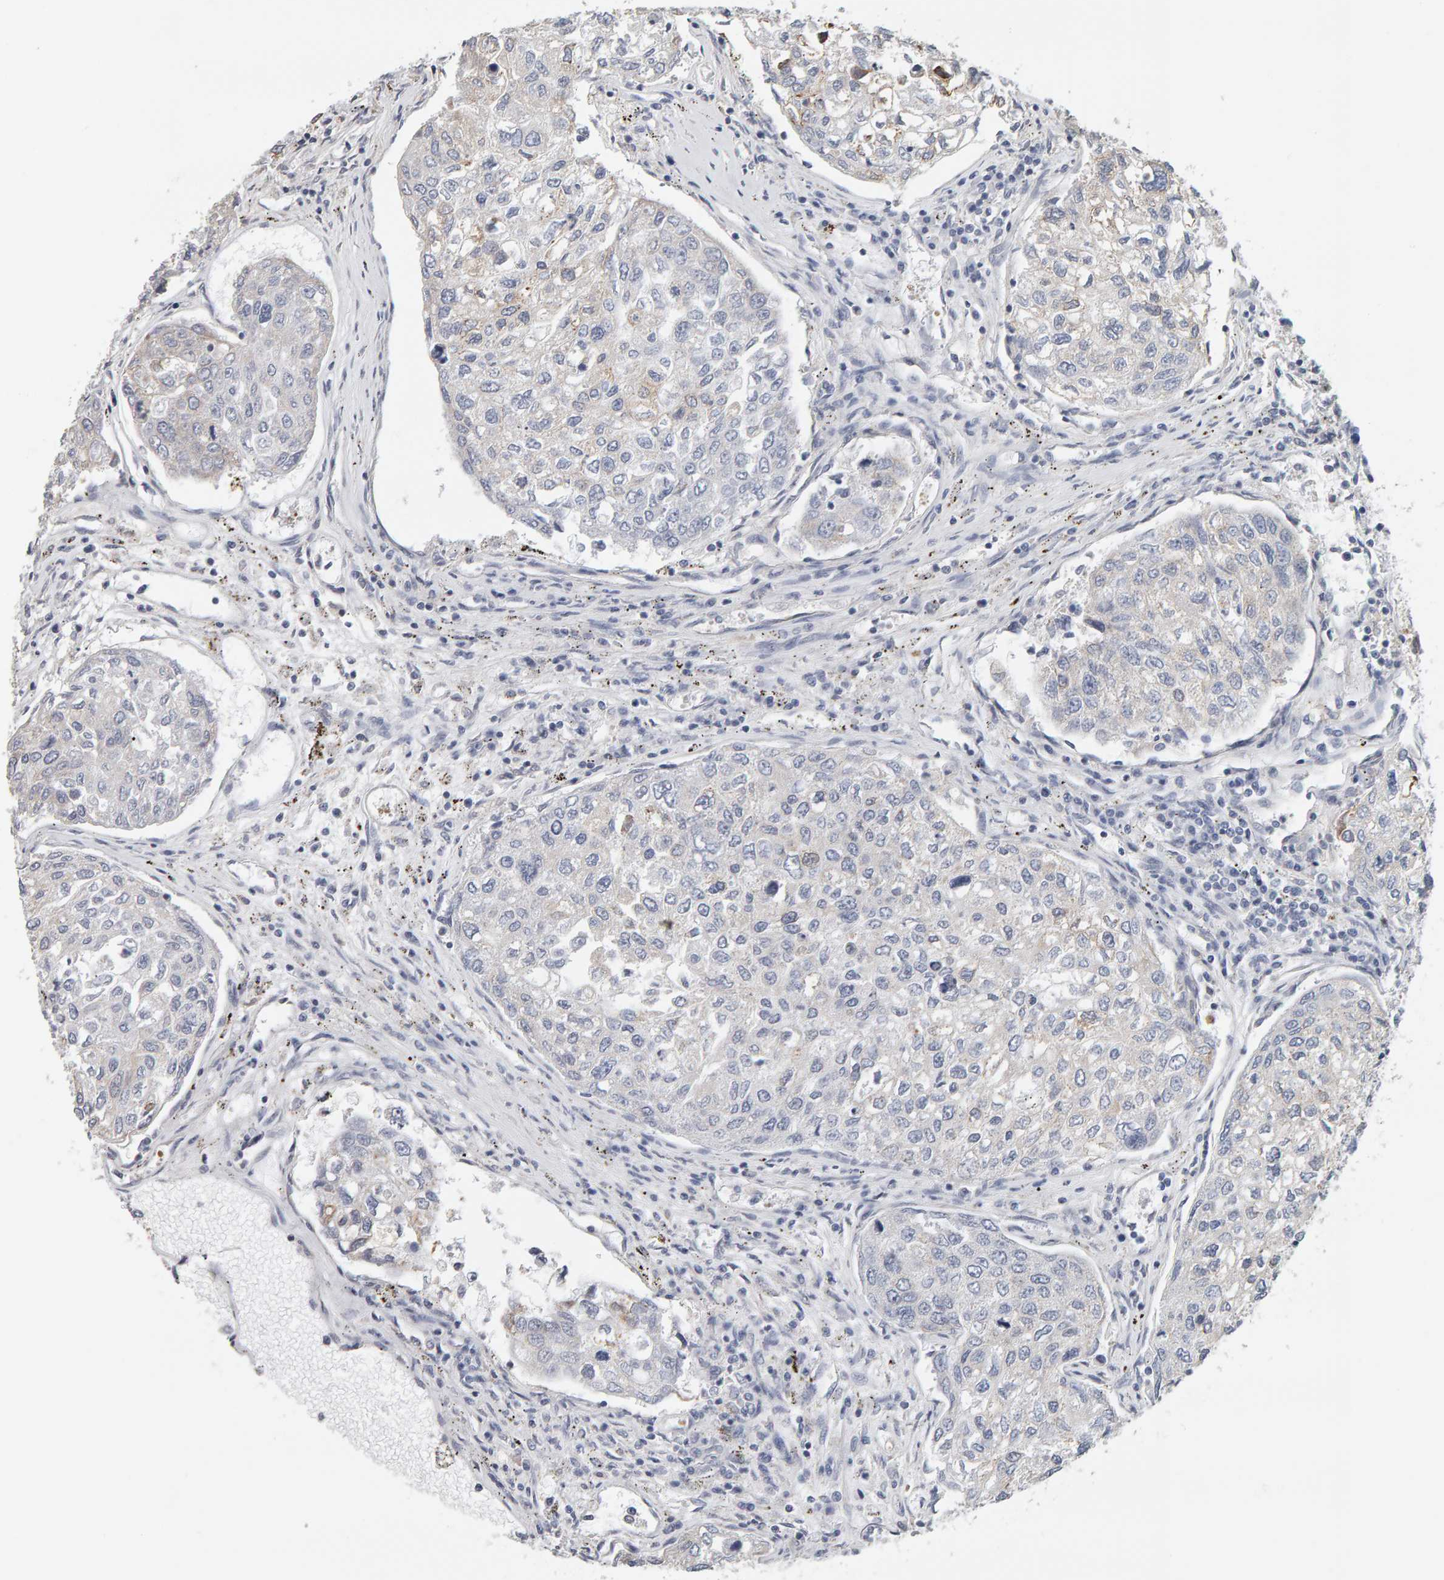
{"staining": {"intensity": "negative", "quantity": "none", "location": "none"}, "tissue": "urothelial cancer", "cell_type": "Tumor cells", "image_type": "cancer", "snomed": [{"axis": "morphology", "description": "Urothelial carcinoma, High grade"}, {"axis": "topography", "description": "Lymph node"}, {"axis": "topography", "description": "Urinary bladder"}], "caption": "A micrograph of human urothelial cancer is negative for staining in tumor cells.", "gene": "ADHFE1", "patient": {"sex": "male", "age": 51}}